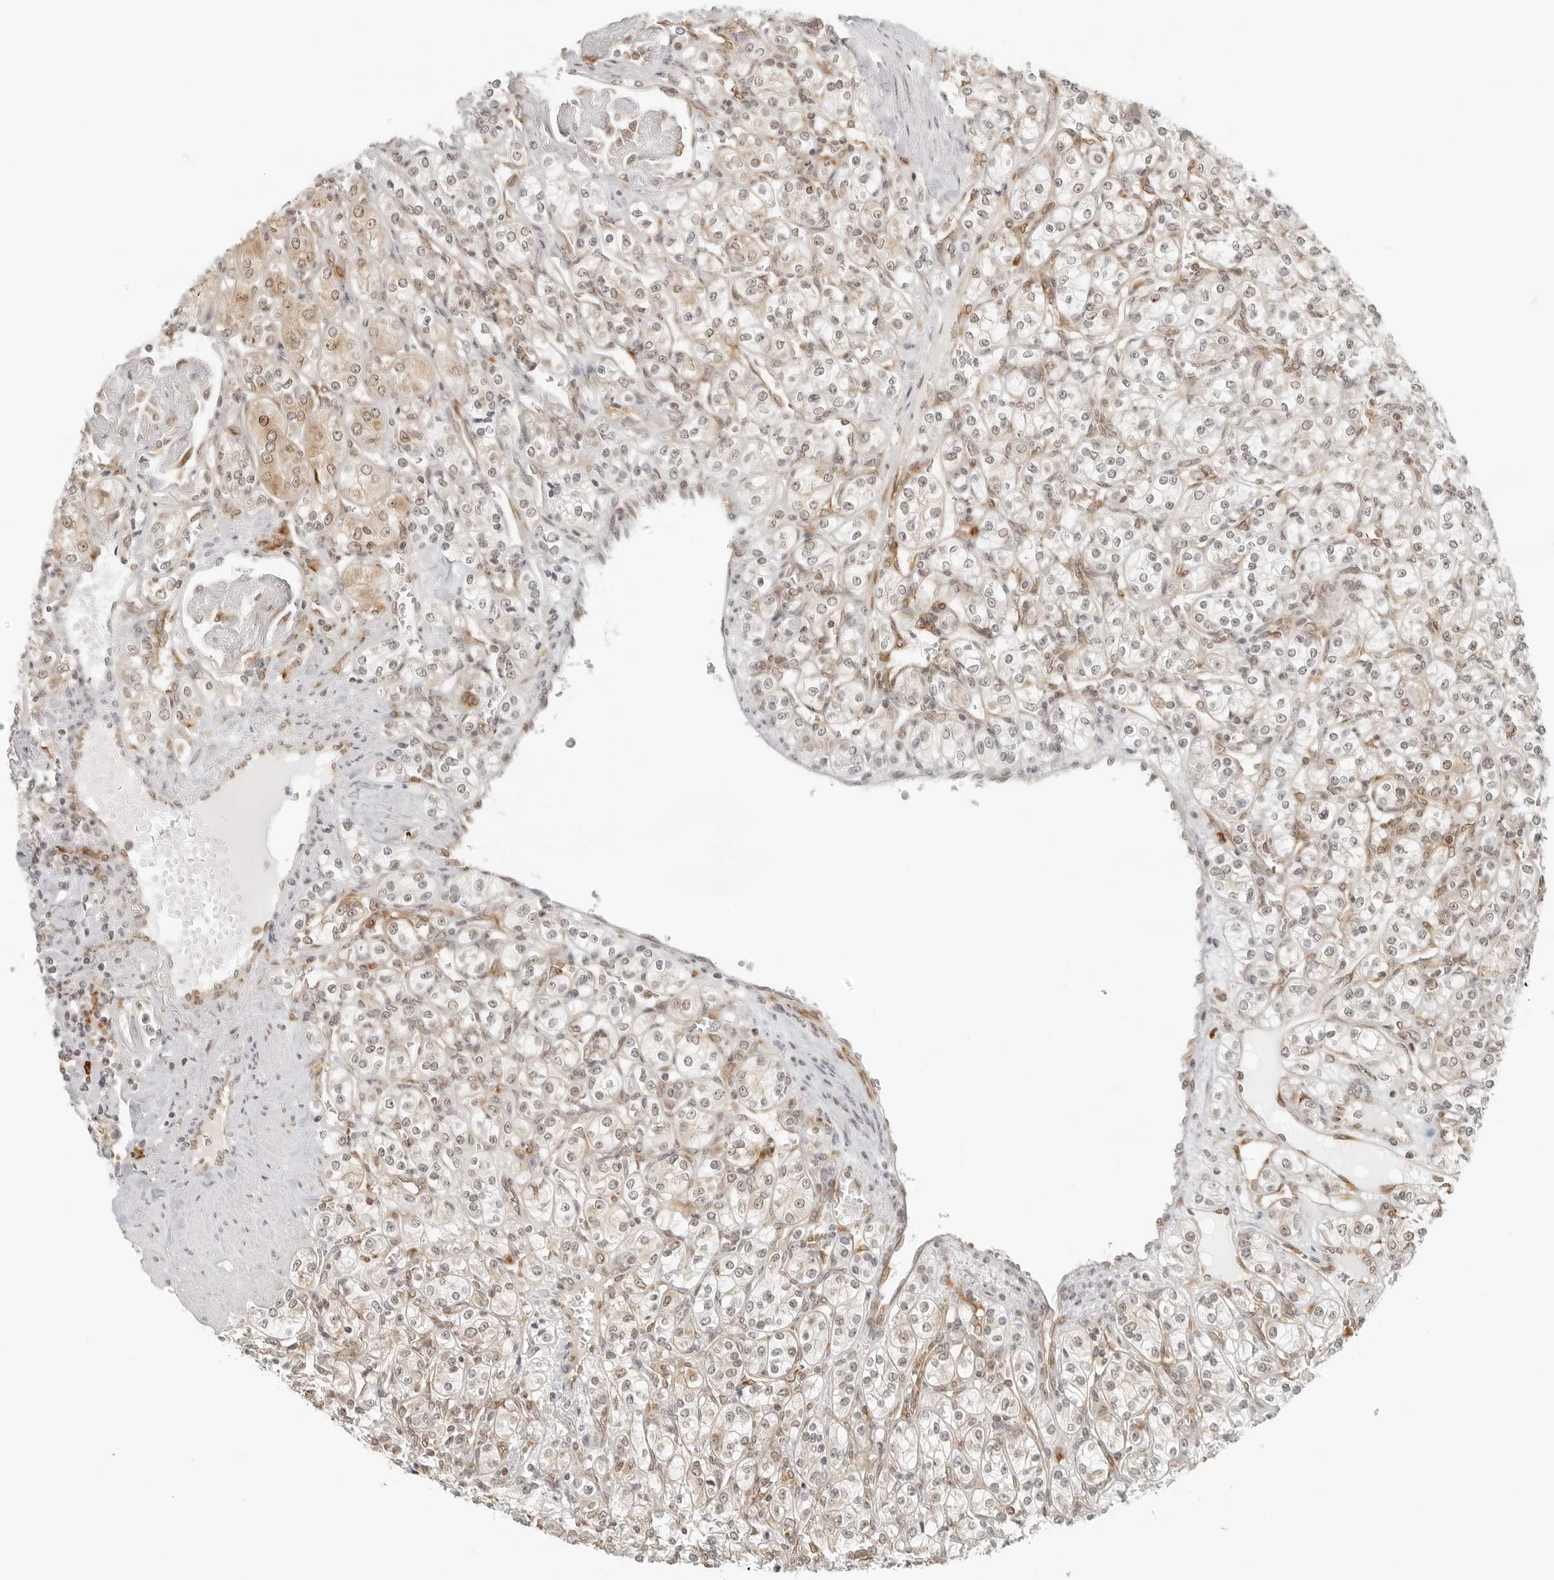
{"staining": {"intensity": "weak", "quantity": ">75%", "location": "cytoplasmic/membranous,nuclear"}, "tissue": "renal cancer", "cell_type": "Tumor cells", "image_type": "cancer", "snomed": [{"axis": "morphology", "description": "Adenocarcinoma, NOS"}, {"axis": "topography", "description": "Kidney"}], "caption": "Immunohistochemical staining of renal cancer shows low levels of weak cytoplasmic/membranous and nuclear expression in about >75% of tumor cells. (DAB (3,3'-diaminobenzidine) IHC with brightfield microscopy, high magnification).", "gene": "EIF4G1", "patient": {"sex": "male", "age": 77}}